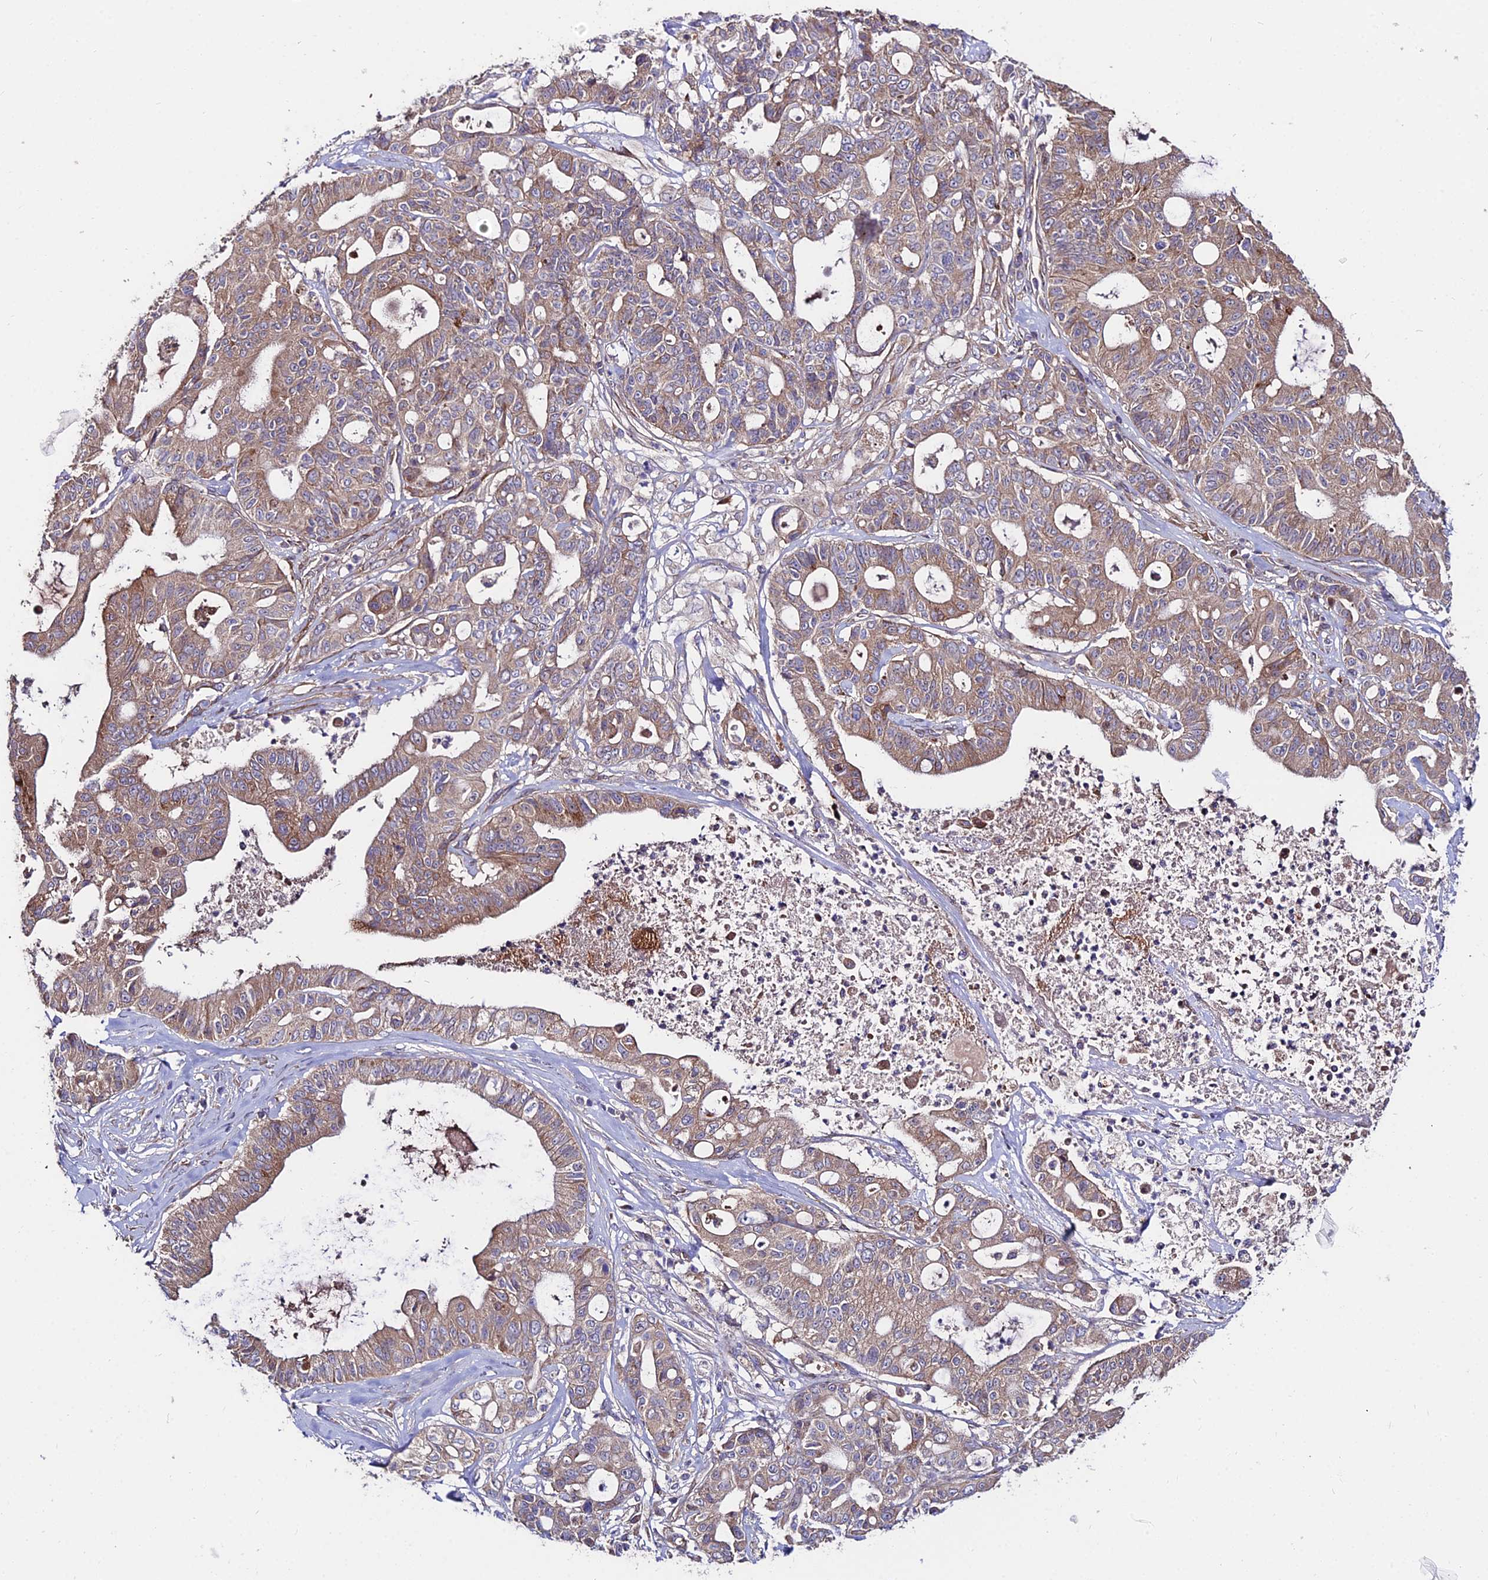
{"staining": {"intensity": "moderate", "quantity": ">75%", "location": "cytoplasmic/membranous"}, "tissue": "ovarian cancer", "cell_type": "Tumor cells", "image_type": "cancer", "snomed": [{"axis": "morphology", "description": "Cystadenocarcinoma, mucinous, NOS"}, {"axis": "topography", "description": "Ovary"}], "caption": "Human mucinous cystadenocarcinoma (ovarian) stained with a brown dye displays moderate cytoplasmic/membranous positive staining in approximately >75% of tumor cells.", "gene": "CDC37L1", "patient": {"sex": "female", "age": 70}}